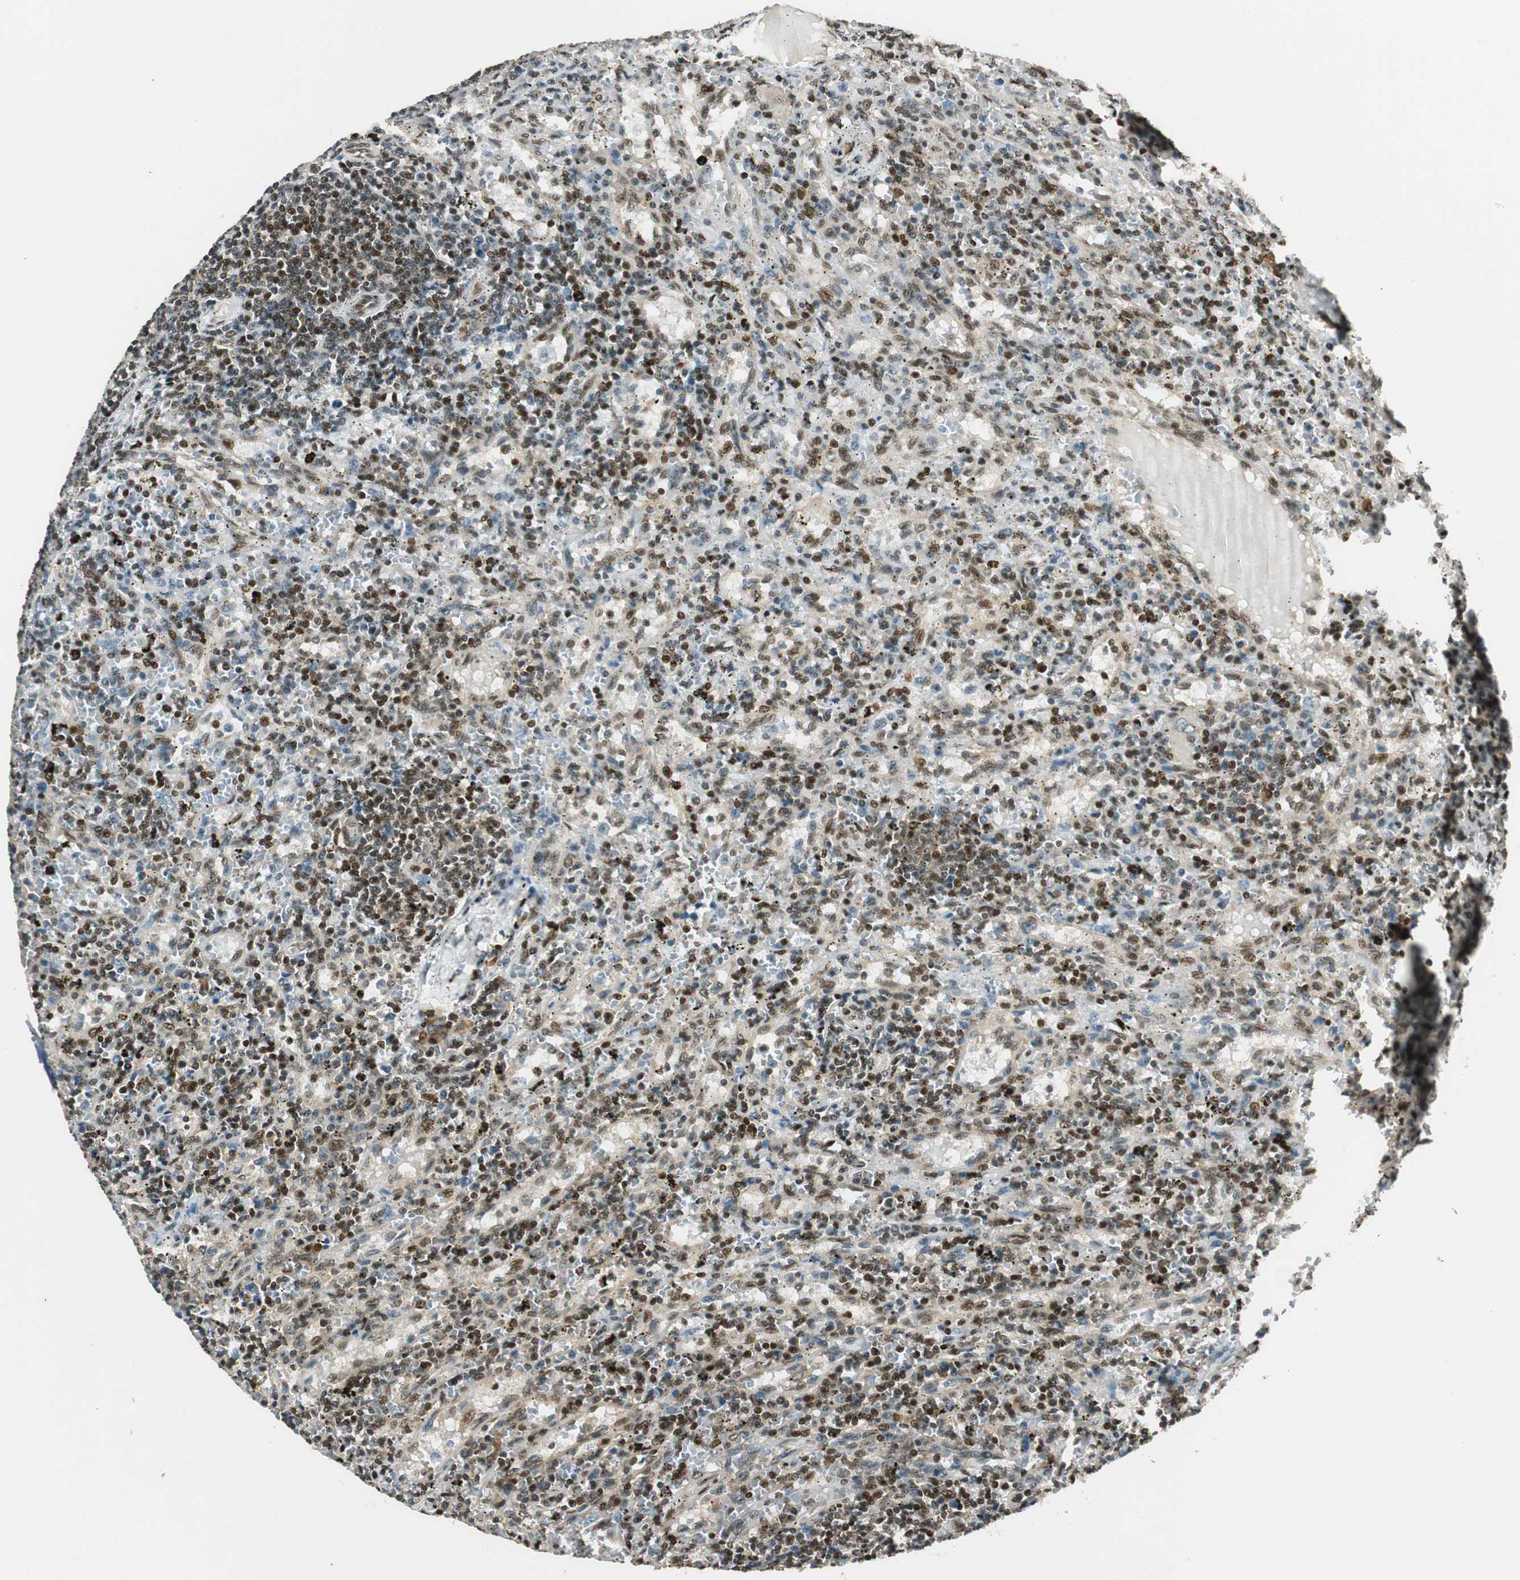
{"staining": {"intensity": "moderate", "quantity": ">75%", "location": "nuclear"}, "tissue": "lymphoma", "cell_type": "Tumor cells", "image_type": "cancer", "snomed": [{"axis": "morphology", "description": "Malignant lymphoma, non-Hodgkin's type, Low grade"}, {"axis": "topography", "description": "Spleen"}], "caption": "Malignant lymphoma, non-Hodgkin's type (low-grade) stained for a protein exhibits moderate nuclear positivity in tumor cells.", "gene": "RING1", "patient": {"sex": "male", "age": 76}}